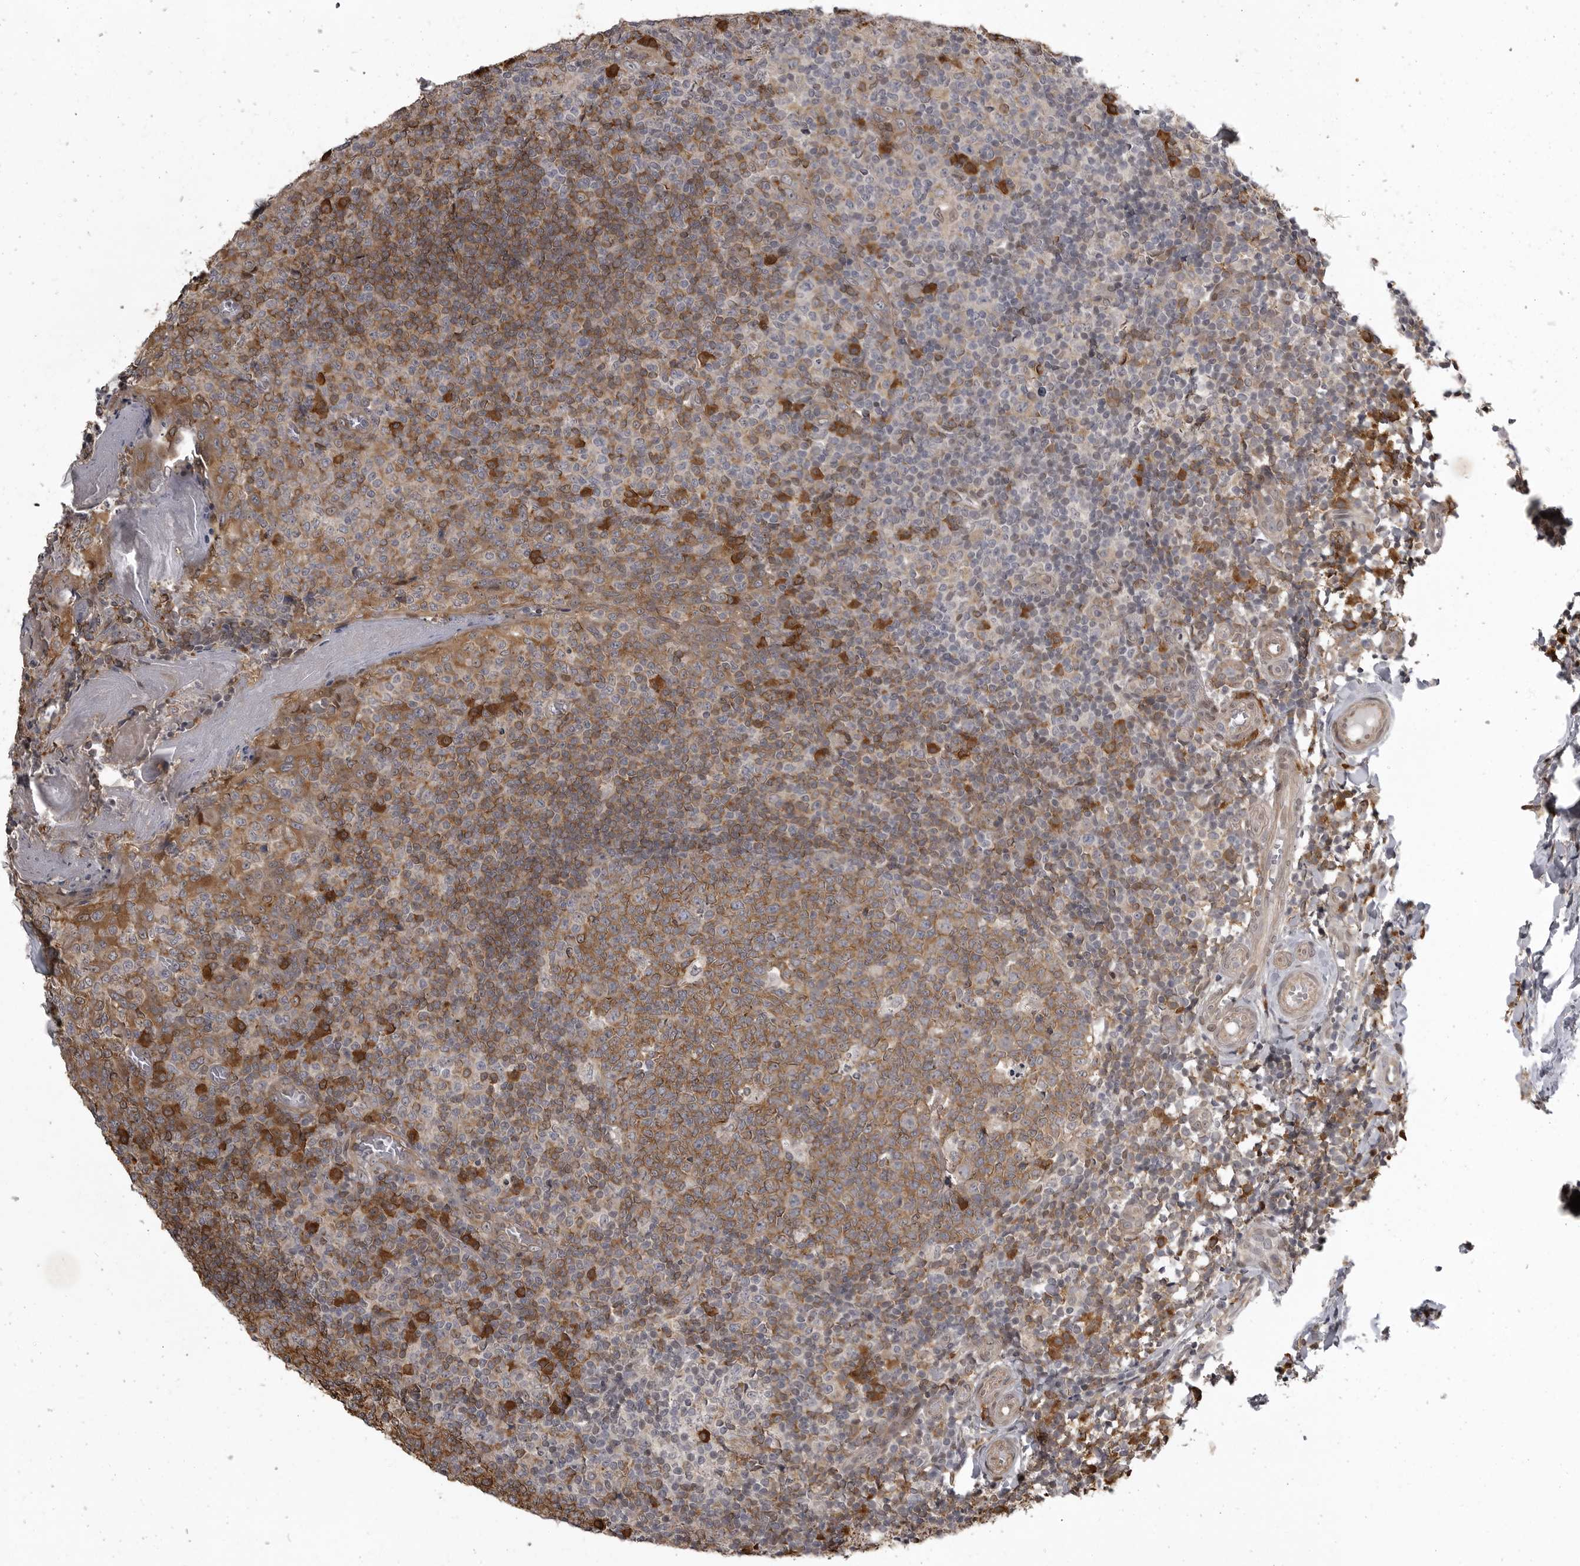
{"staining": {"intensity": "moderate", "quantity": ">75%", "location": "cytoplasmic/membranous"}, "tissue": "tonsil", "cell_type": "Germinal center cells", "image_type": "normal", "snomed": [{"axis": "morphology", "description": "Normal tissue, NOS"}, {"axis": "topography", "description": "Tonsil"}], "caption": "Immunohistochemistry (IHC) photomicrograph of benign tonsil stained for a protein (brown), which displays medium levels of moderate cytoplasmic/membranous staining in approximately >75% of germinal center cells.", "gene": "SNX16", "patient": {"sex": "female", "age": 19}}